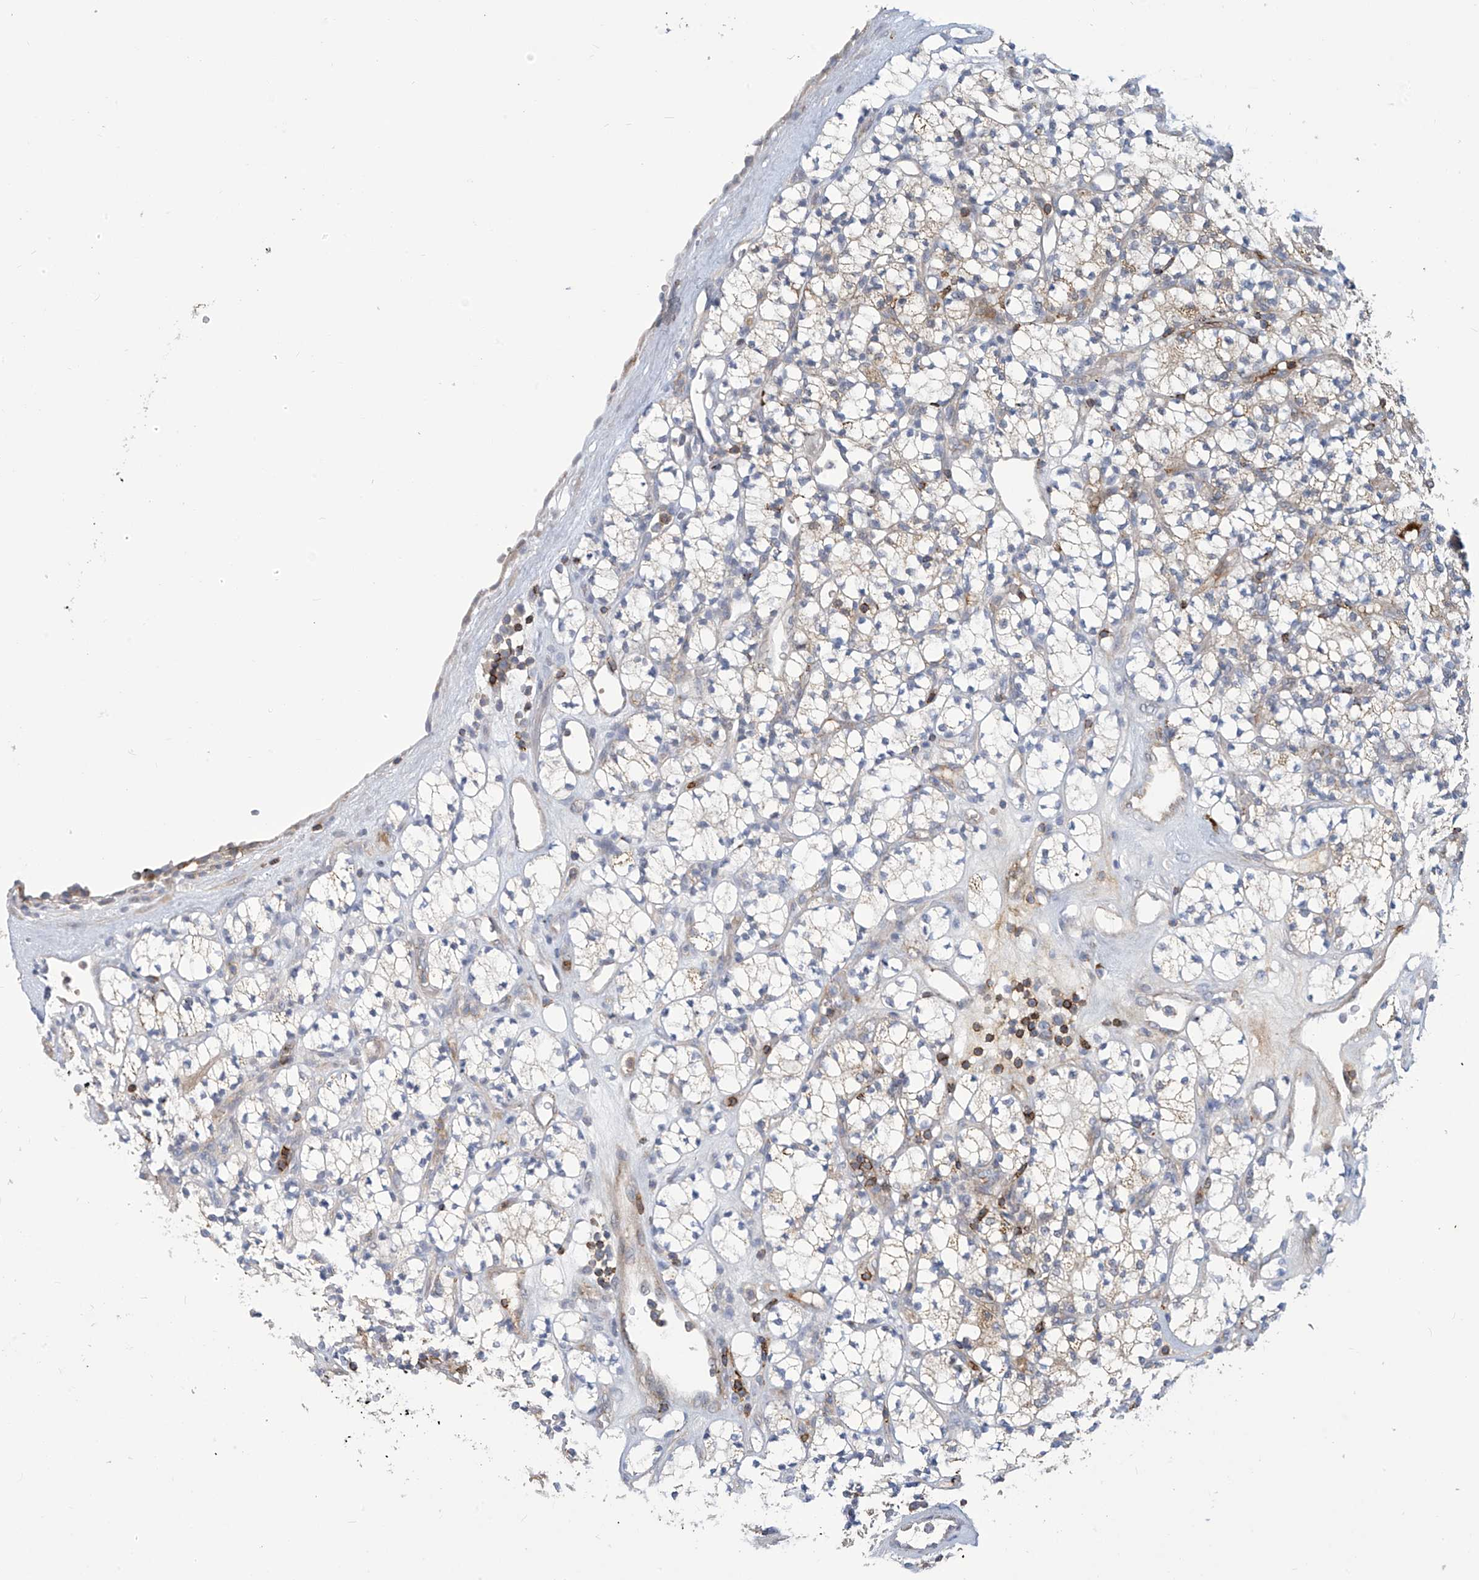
{"staining": {"intensity": "weak", "quantity": "25%-75%", "location": "cytoplasmic/membranous"}, "tissue": "renal cancer", "cell_type": "Tumor cells", "image_type": "cancer", "snomed": [{"axis": "morphology", "description": "Adenocarcinoma, NOS"}, {"axis": "topography", "description": "Kidney"}], "caption": "This histopathology image displays adenocarcinoma (renal) stained with immunohistochemistry to label a protein in brown. The cytoplasmic/membranous of tumor cells show weak positivity for the protein. Nuclei are counter-stained blue.", "gene": "IBA57", "patient": {"sex": "male", "age": 77}}